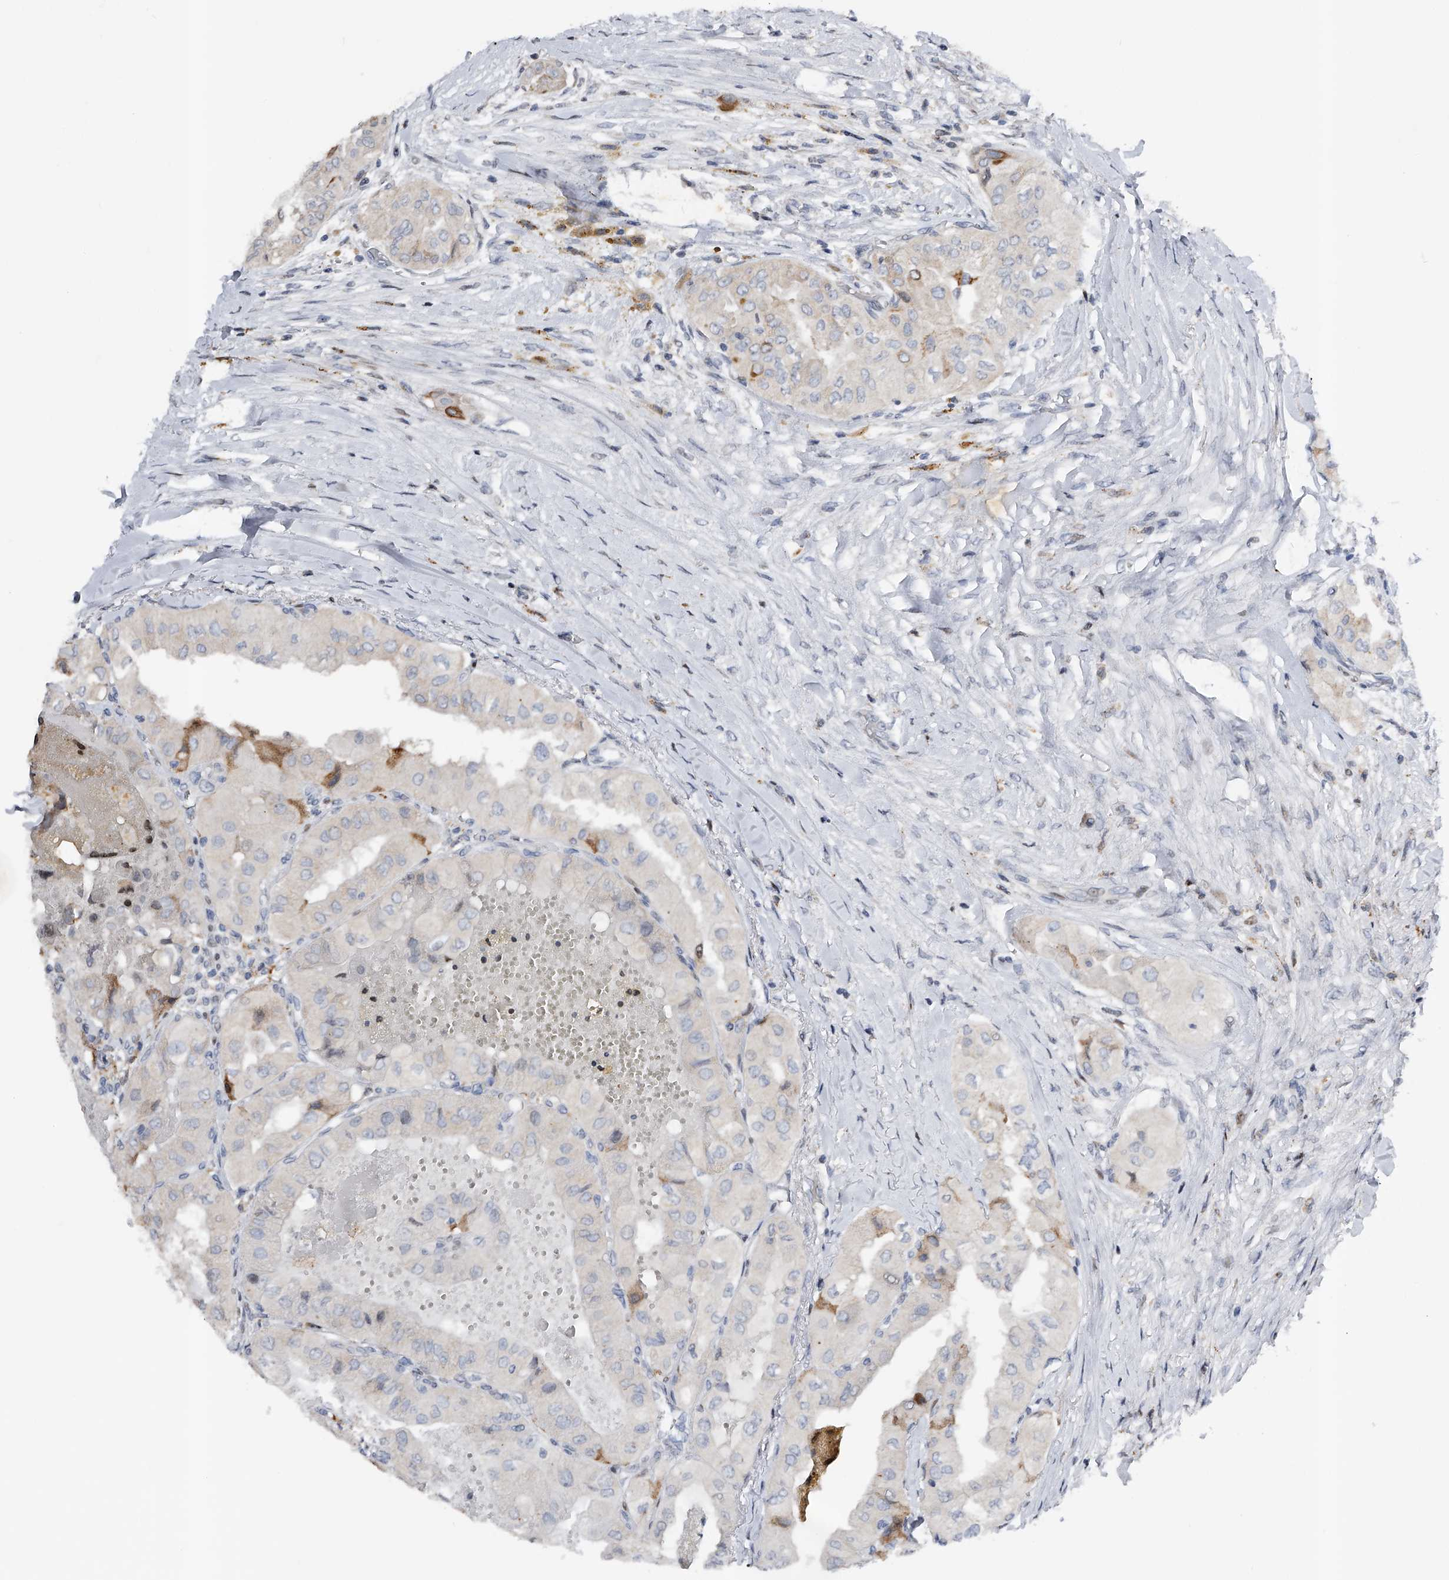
{"staining": {"intensity": "negative", "quantity": "none", "location": "none"}, "tissue": "thyroid cancer", "cell_type": "Tumor cells", "image_type": "cancer", "snomed": [{"axis": "morphology", "description": "Papillary adenocarcinoma, NOS"}, {"axis": "topography", "description": "Thyroid gland"}], "caption": "High power microscopy photomicrograph of an IHC photomicrograph of papillary adenocarcinoma (thyroid), revealing no significant positivity in tumor cells.", "gene": "RWDD2A", "patient": {"sex": "female", "age": 59}}